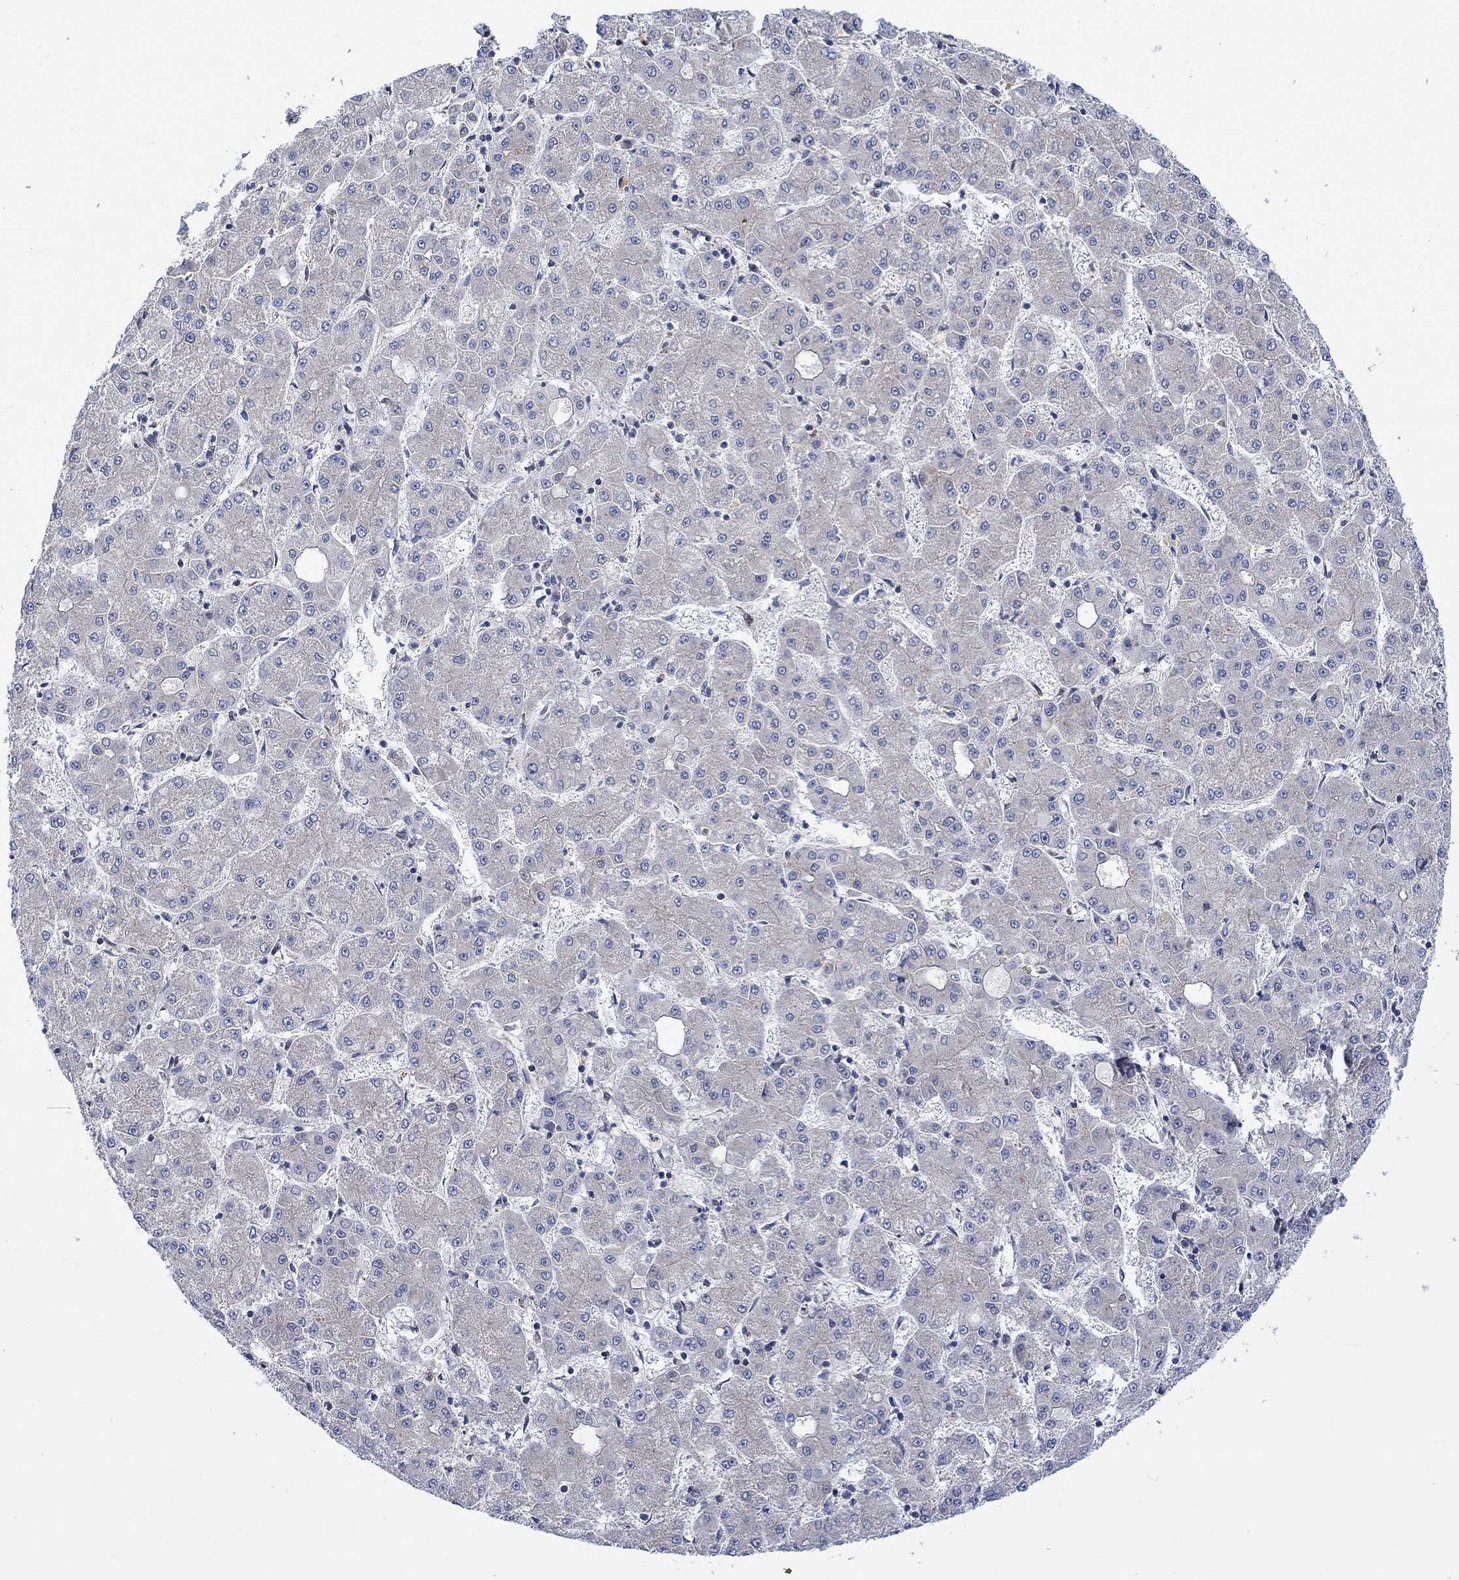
{"staining": {"intensity": "negative", "quantity": "none", "location": "none"}, "tissue": "liver cancer", "cell_type": "Tumor cells", "image_type": "cancer", "snomed": [{"axis": "morphology", "description": "Carcinoma, Hepatocellular, NOS"}, {"axis": "topography", "description": "Liver"}], "caption": "A photomicrograph of liver hepatocellular carcinoma stained for a protein exhibits no brown staining in tumor cells.", "gene": "CAMK1D", "patient": {"sex": "male", "age": 73}}